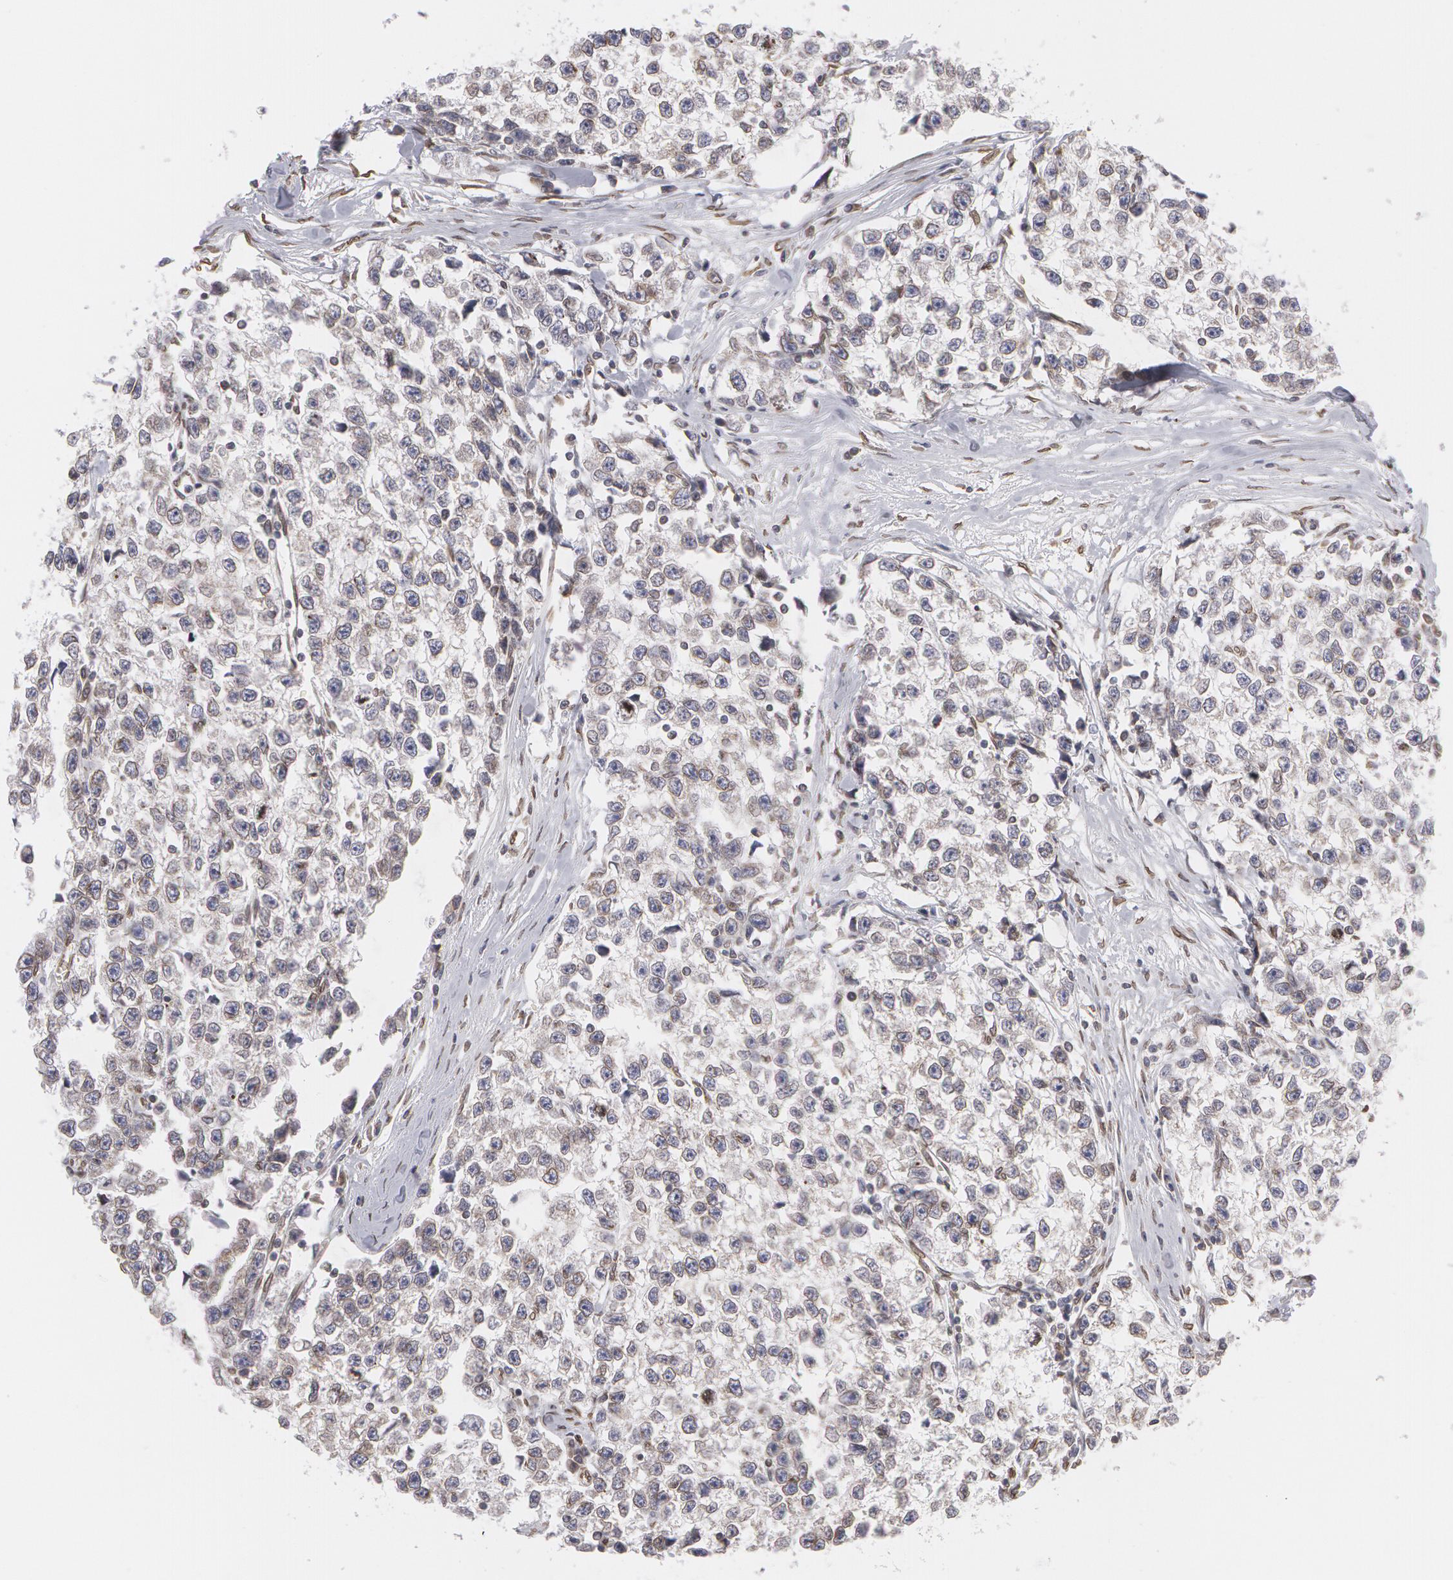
{"staining": {"intensity": "negative", "quantity": "none", "location": "none"}, "tissue": "testis cancer", "cell_type": "Tumor cells", "image_type": "cancer", "snomed": [{"axis": "morphology", "description": "Seminoma, NOS"}, {"axis": "morphology", "description": "Carcinoma, Embryonal, NOS"}, {"axis": "topography", "description": "Testis"}], "caption": "This is a micrograph of immunohistochemistry staining of testis cancer (seminoma), which shows no expression in tumor cells. The staining was performed using DAB (3,3'-diaminobenzidine) to visualize the protein expression in brown, while the nuclei were stained in blue with hematoxylin (Magnification: 20x).", "gene": "EMD", "patient": {"sex": "male", "age": 30}}